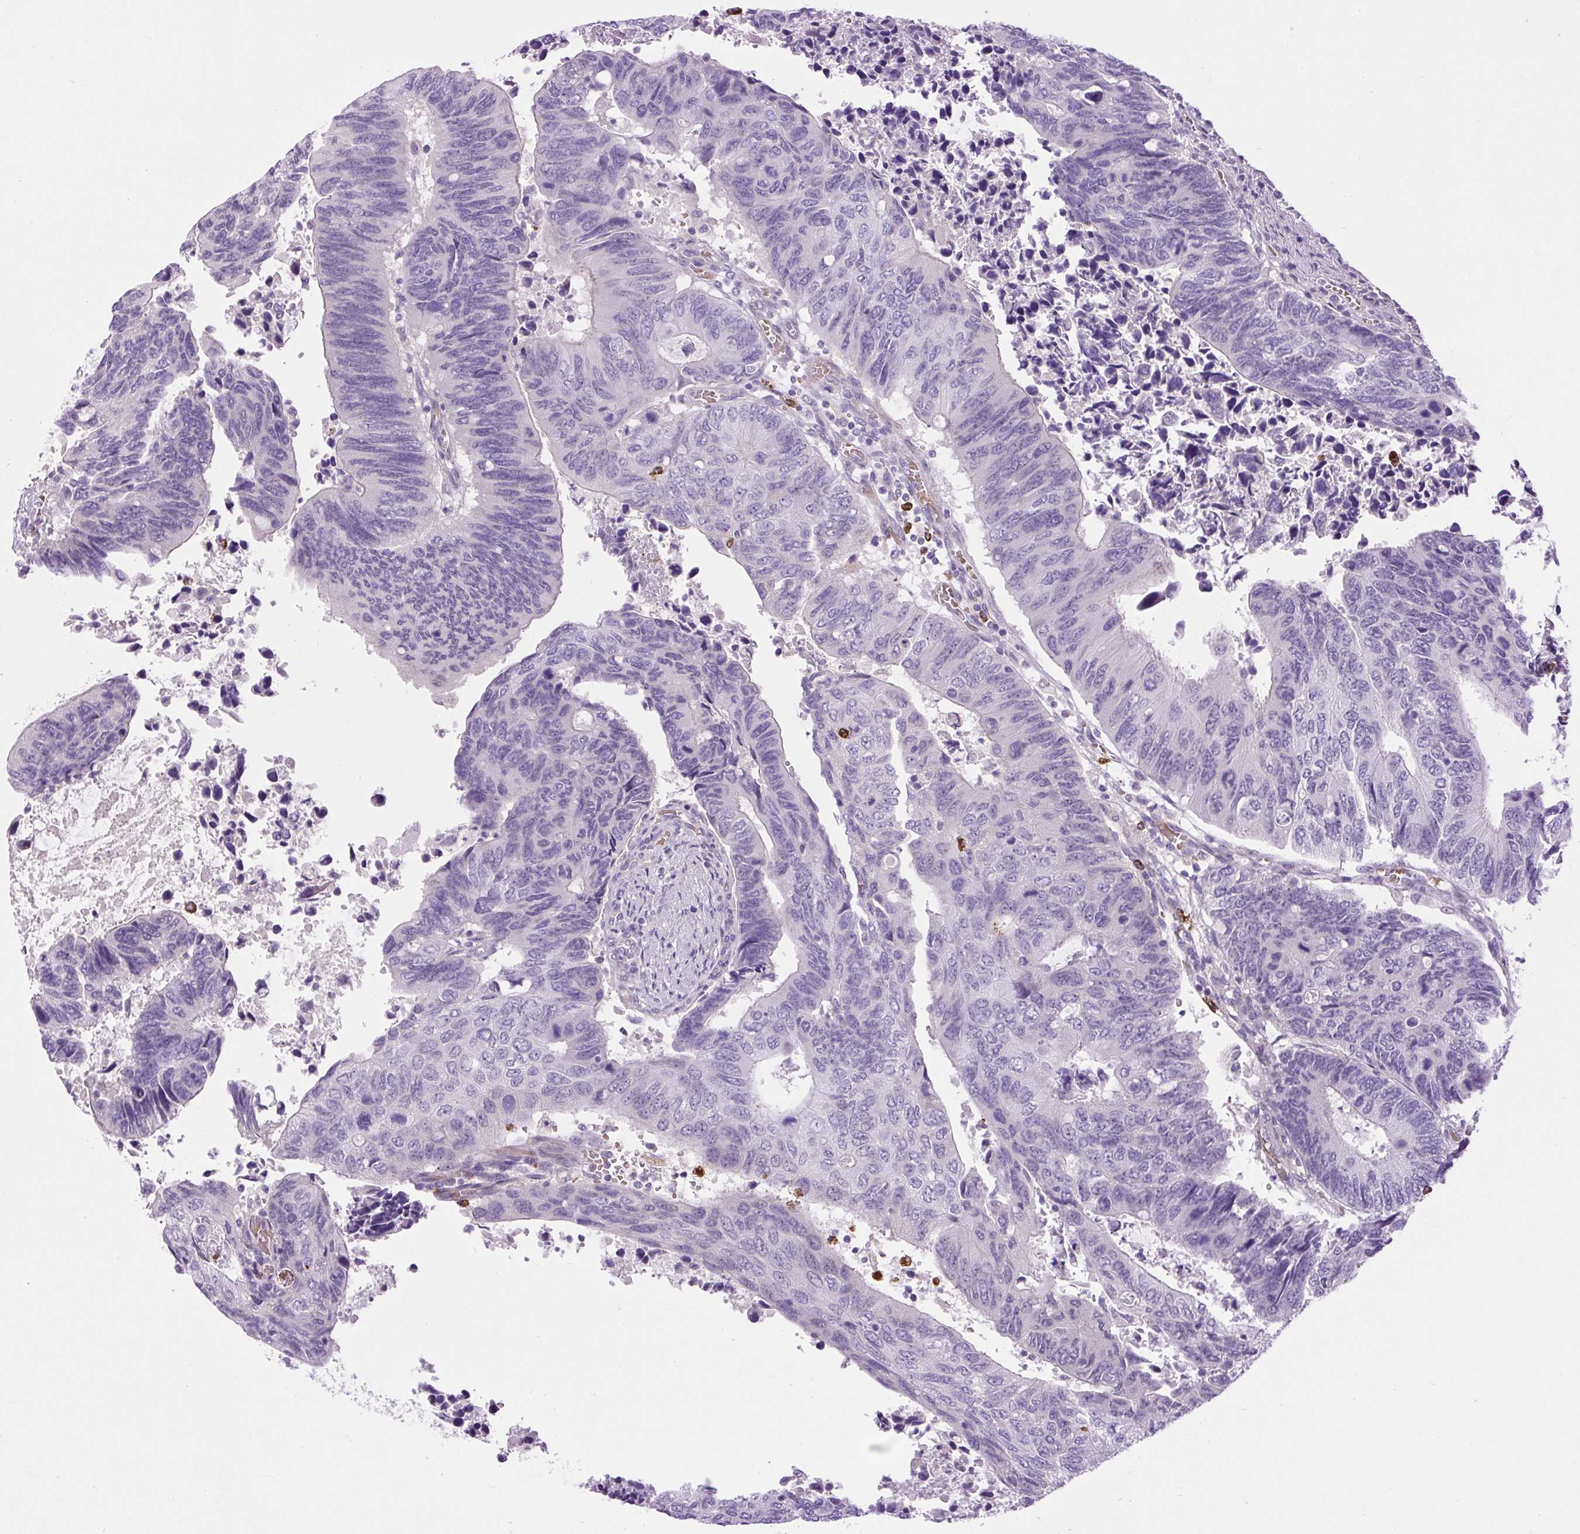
{"staining": {"intensity": "negative", "quantity": "none", "location": "none"}, "tissue": "colorectal cancer", "cell_type": "Tumor cells", "image_type": "cancer", "snomed": [{"axis": "morphology", "description": "Adenocarcinoma, NOS"}, {"axis": "topography", "description": "Colon"}], "caption": "Tumor cells are negative for brown protein staining in adenocarcinoma (colorectal).", "gene": "VWA7", "patient": {"sex": "male", "age": 87}}